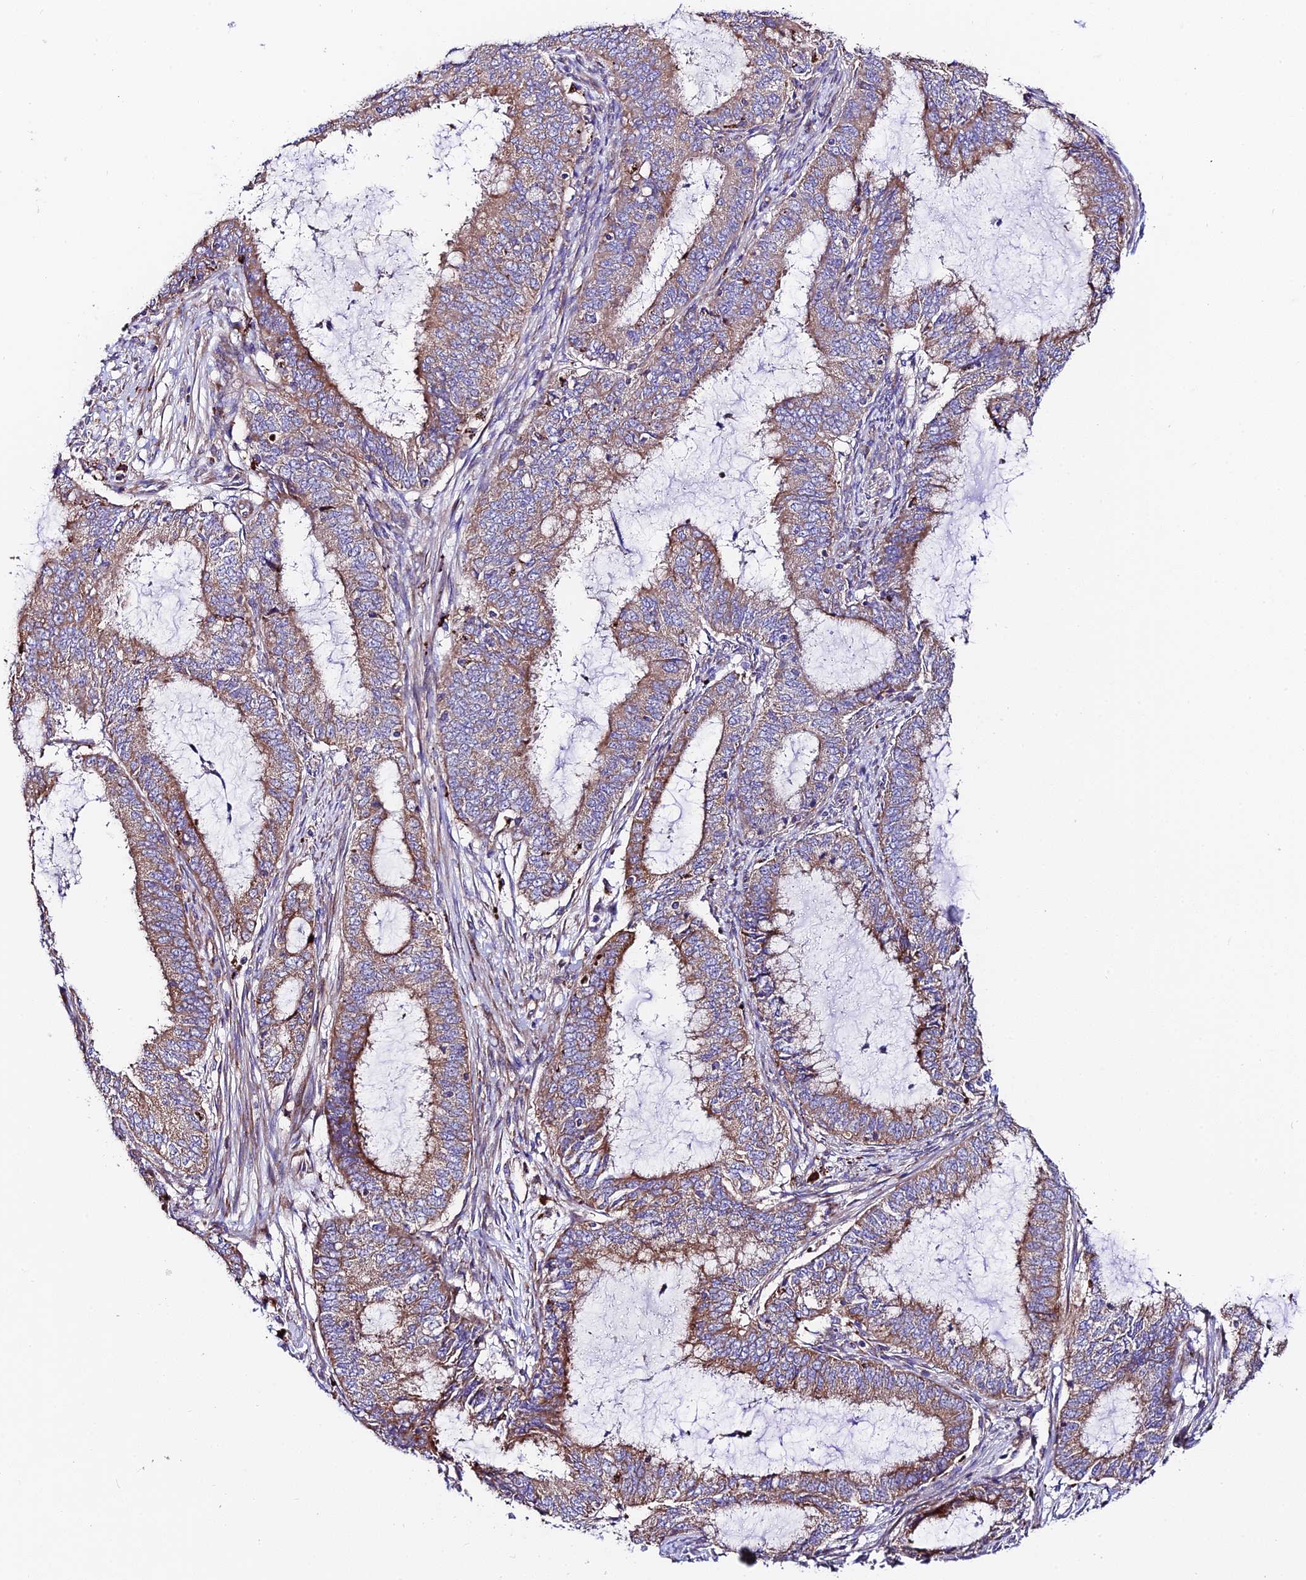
{"staining": {"intensity": "moderate", "quantity": ">75%", "location": "cytoplasmic/membranous"}, "tissue": "endometrial cancer", "cell_type": "Tumor cells", "image_type": "cancer", "snomed": [{"axis": "morphology", "description": "Adenocarcinoma, NOS"}, {"axis": "topography", "description": "Endometrium"}], "caption": "IHC of human endometrial adenocarcinoma demonstrates medium levels of moderate cytoplasmic/membranous expression in about >75% of tumor cells.", "gene": "VPS13C", "patient": {"sex": "female", "age": 51}}